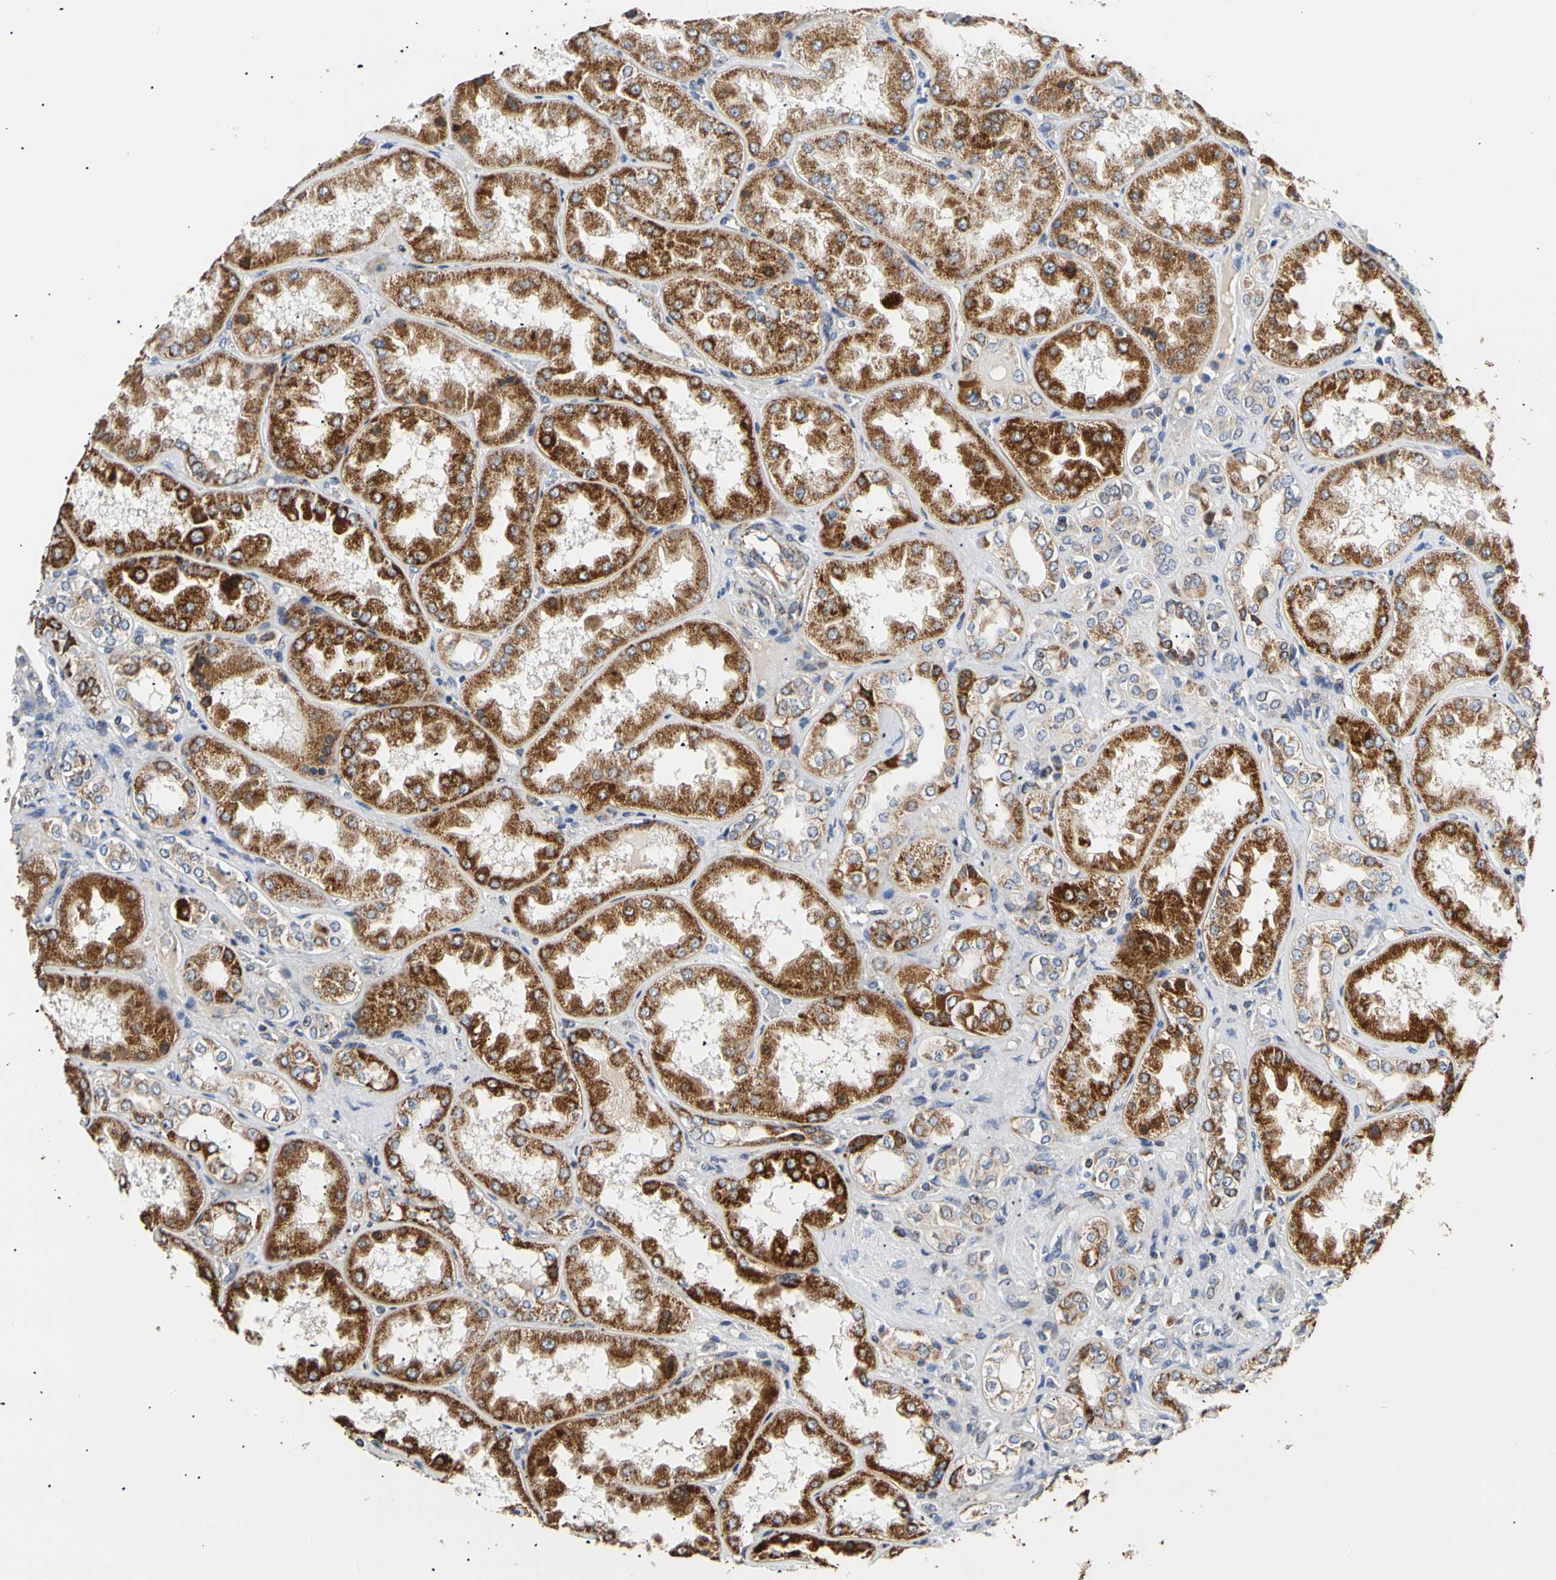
{"staining": {"intensity": "moderate", "quantity": "<25%", "location": "cytoplasmic/membranous"}, "tissue": "kidney", "cell_type": "Cells in glomeruli", "image_type": "normal", "snomed": [{"axis": "morphology", "description": "Normal tissue, NOS"}, {"axis": "topography", "description": "Kidney"}], "caption": "DAB immunohistochemical staining of normal kidney shows moderate cytoplasmic/membranous protein positivity in approximately <25% of cells in glomeruli.", "gene": "ACAT1", "patient": {"sex": "female", "age": 56}}